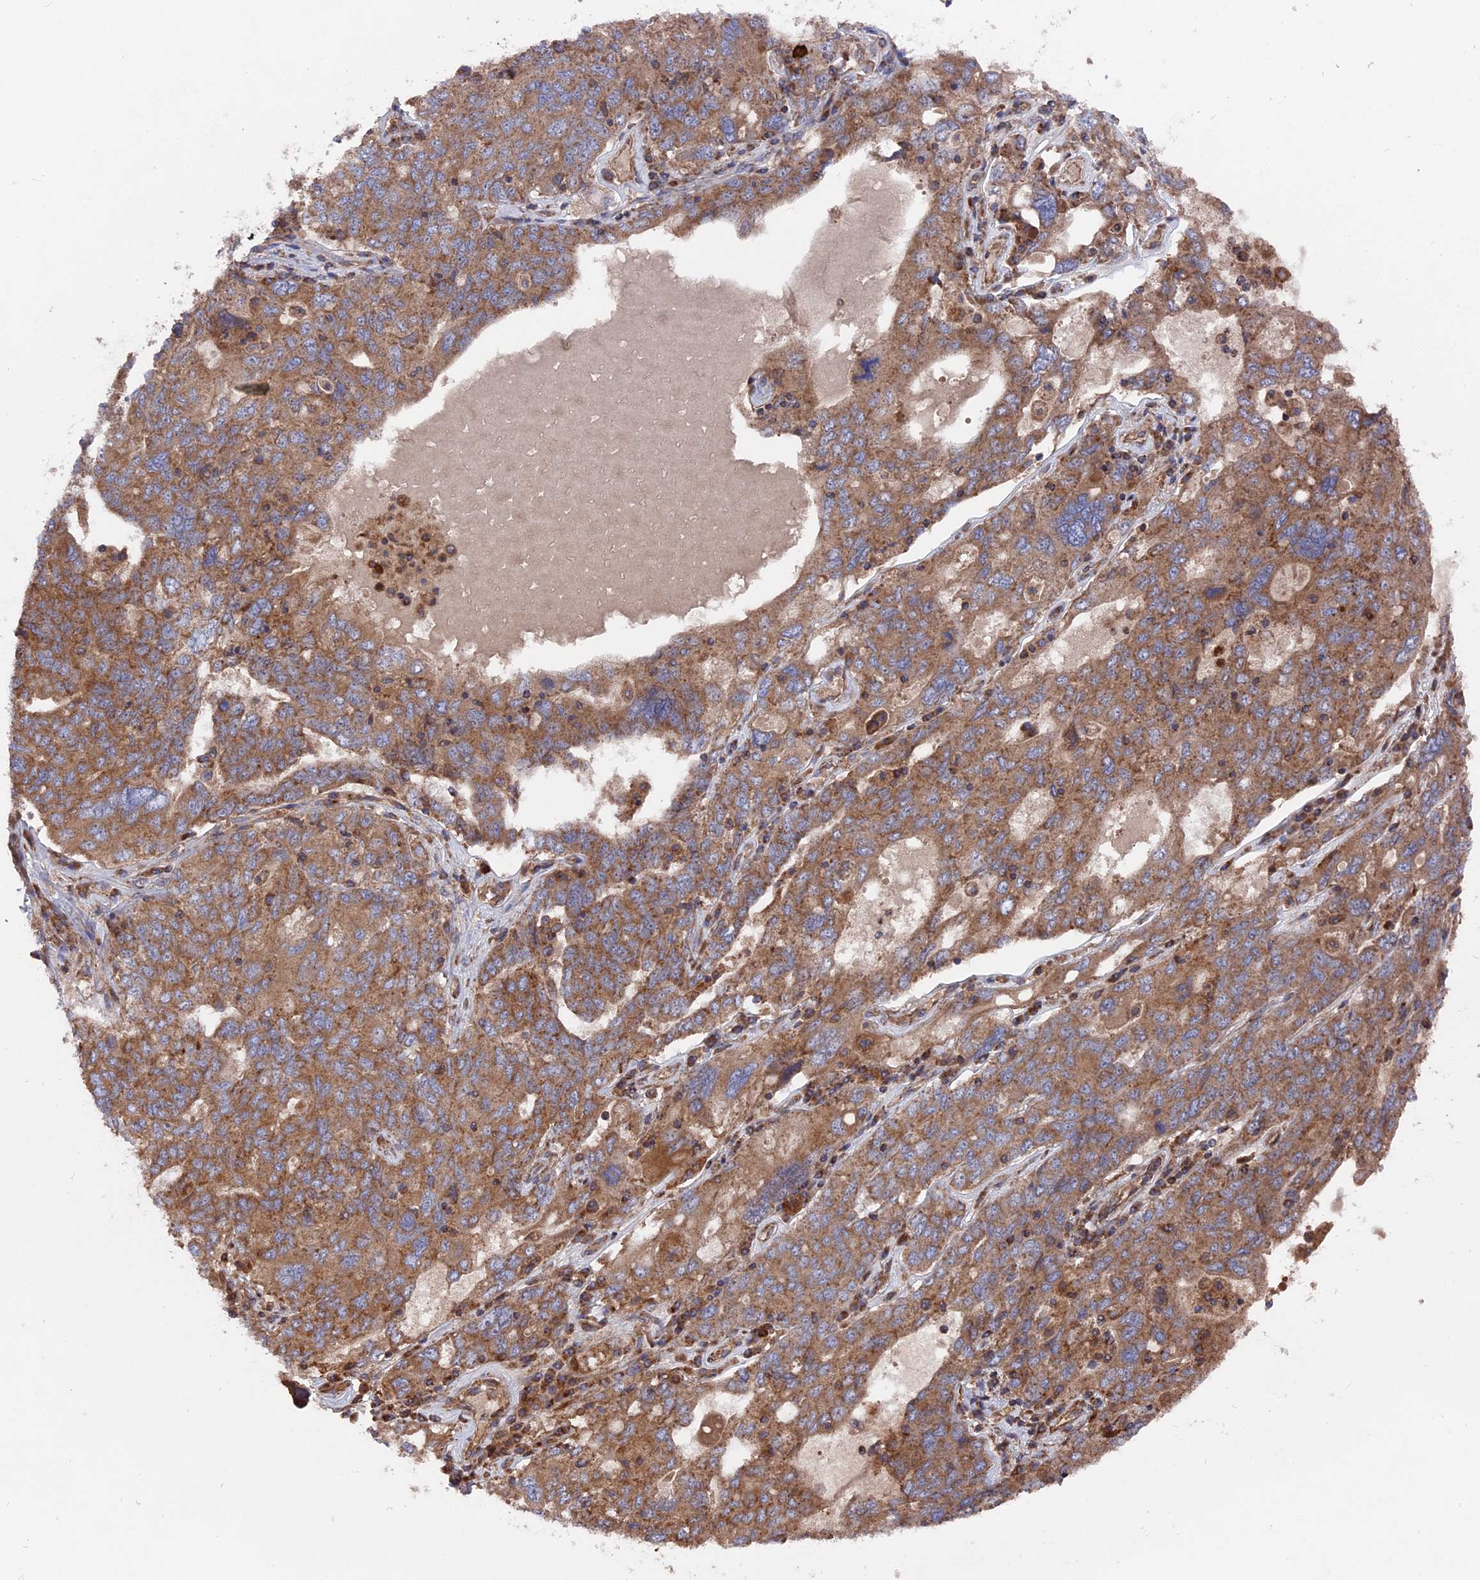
{"staining": {"intensity": "moderate", "quantity": ">75%", "location": "cytoplasmic/membranous"}, "tissue": "ovarian cancer", "cell_type": "Tumor cells", "image_type": "cancer", "snomed": [{"axis": "morphology", "description": "Carcinoma, endometroid"}, {"axis": "topography", "description": "Ovary"}], "caption": "Approximately >75% of tumor cells in human ovarian cancer demonstrate moderate cytoplasmic/membranous protein positivity as visualized by brown immunohistochemical staining.", "gene": "TELO2", "patient": {"sex": "female", "age": 62}}